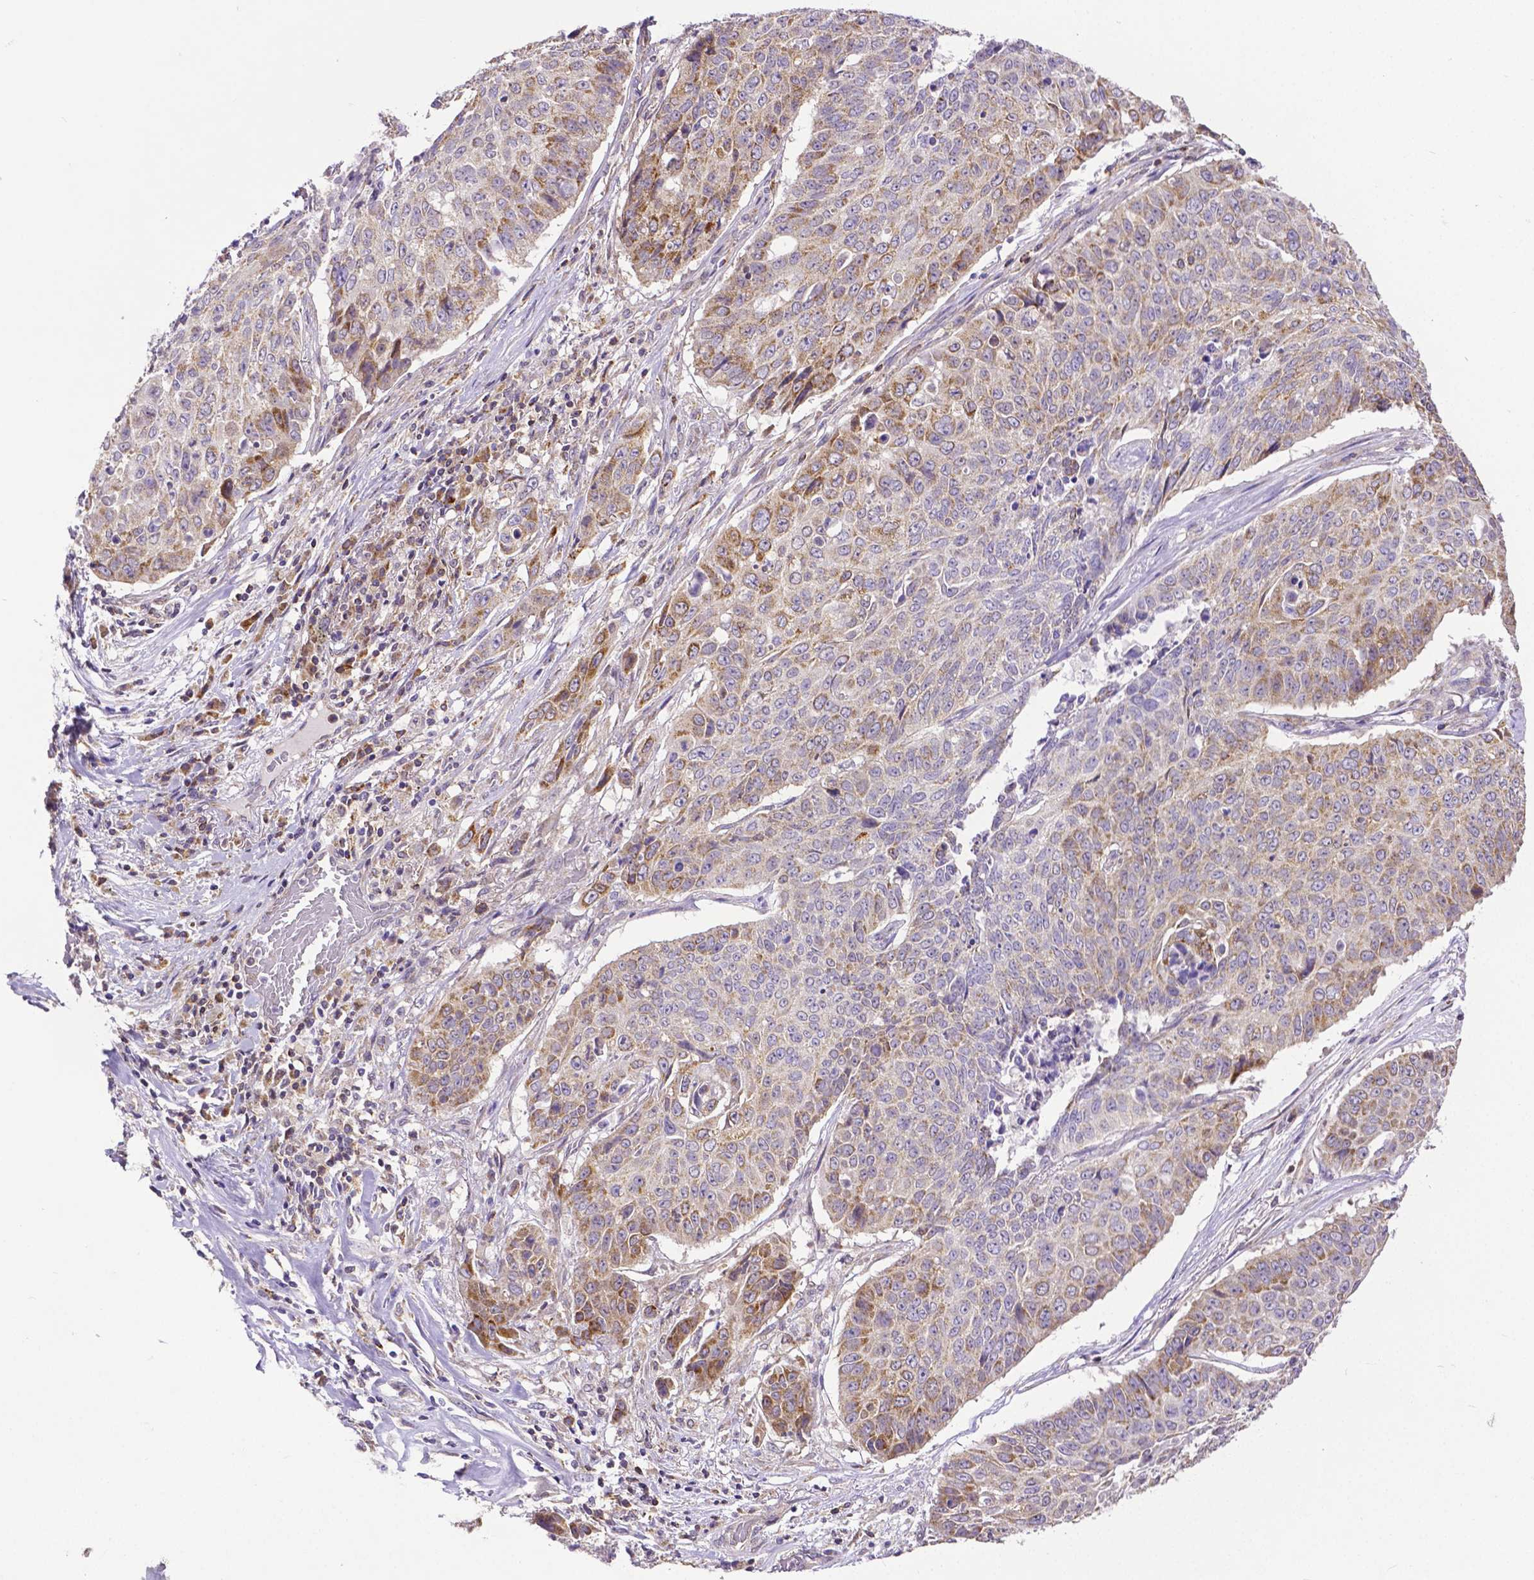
{"staining": {"intensity": "moderate", "quantity": "<25%", "location": "cytoplasmic/membranous"}, "tissue": "lung cancer", "cell_type": "Tumor cells", "image_type": "cancer", "snomed": [{"axis": "morphology", "description": "Normal tissue, NOS"}, {"axis": "morphology", "description": "Squamous cell carcinoma, NOS"}, {"axis": "topography", "description": "Bronchus"}, {"axis": "topography", "description": "Lung"}], "caption": "Immunohistochemistry (IHC) photomicrograph of neoplastic tissue: lung cancer stained using immunohistochemistry shows low levels of moderate protein expression localized specifically in the cytoplasmic/membranous of tumor cells, appearing as a cytoplasmic/membranous brown color.", "gene": "MCL1", "patient": {"sex": "male", "age": 64}}